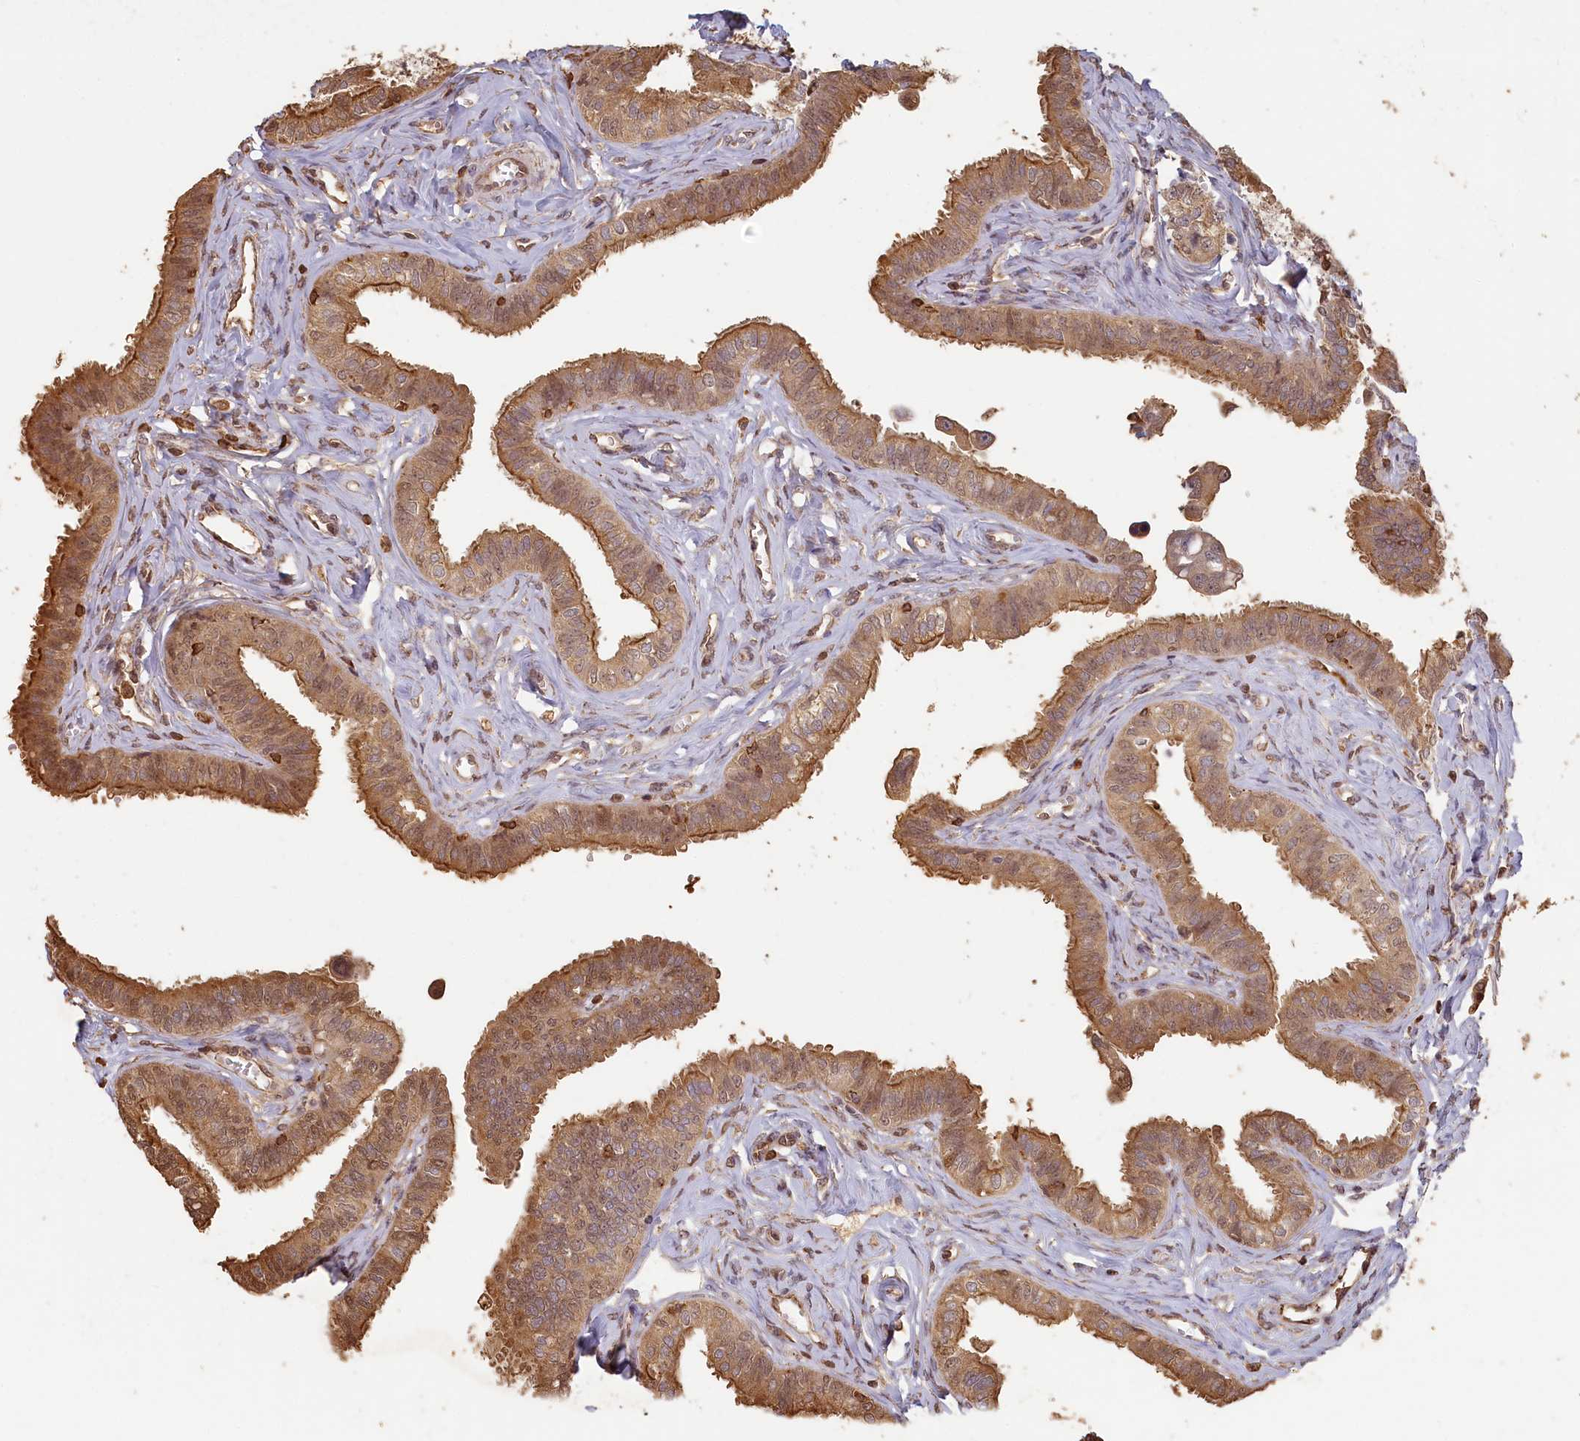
{"staining": {"intensity": "moderate", "quantity": ">75%", "location": "cytoplasmic/membranous"}, "tissue": "fallopian tube", "cell_type": "Glandular cells", "image_type": "normal", "snomed": [{"axis": "morphology", "description": "Normal tissue, NOS"}, {"axis": "morphology", "description": "Carcinoma, NOS"}, {"axis": "topography", "description": "Fallopian tube"}, {"axis": "topography", "description": "Ovary"}], "caption": "Human fallopian tube stained with a protein marker reveals moderate staining in glandular cells.", "gene": "MADD", "patient": {"sex": "female", "age": 59}}